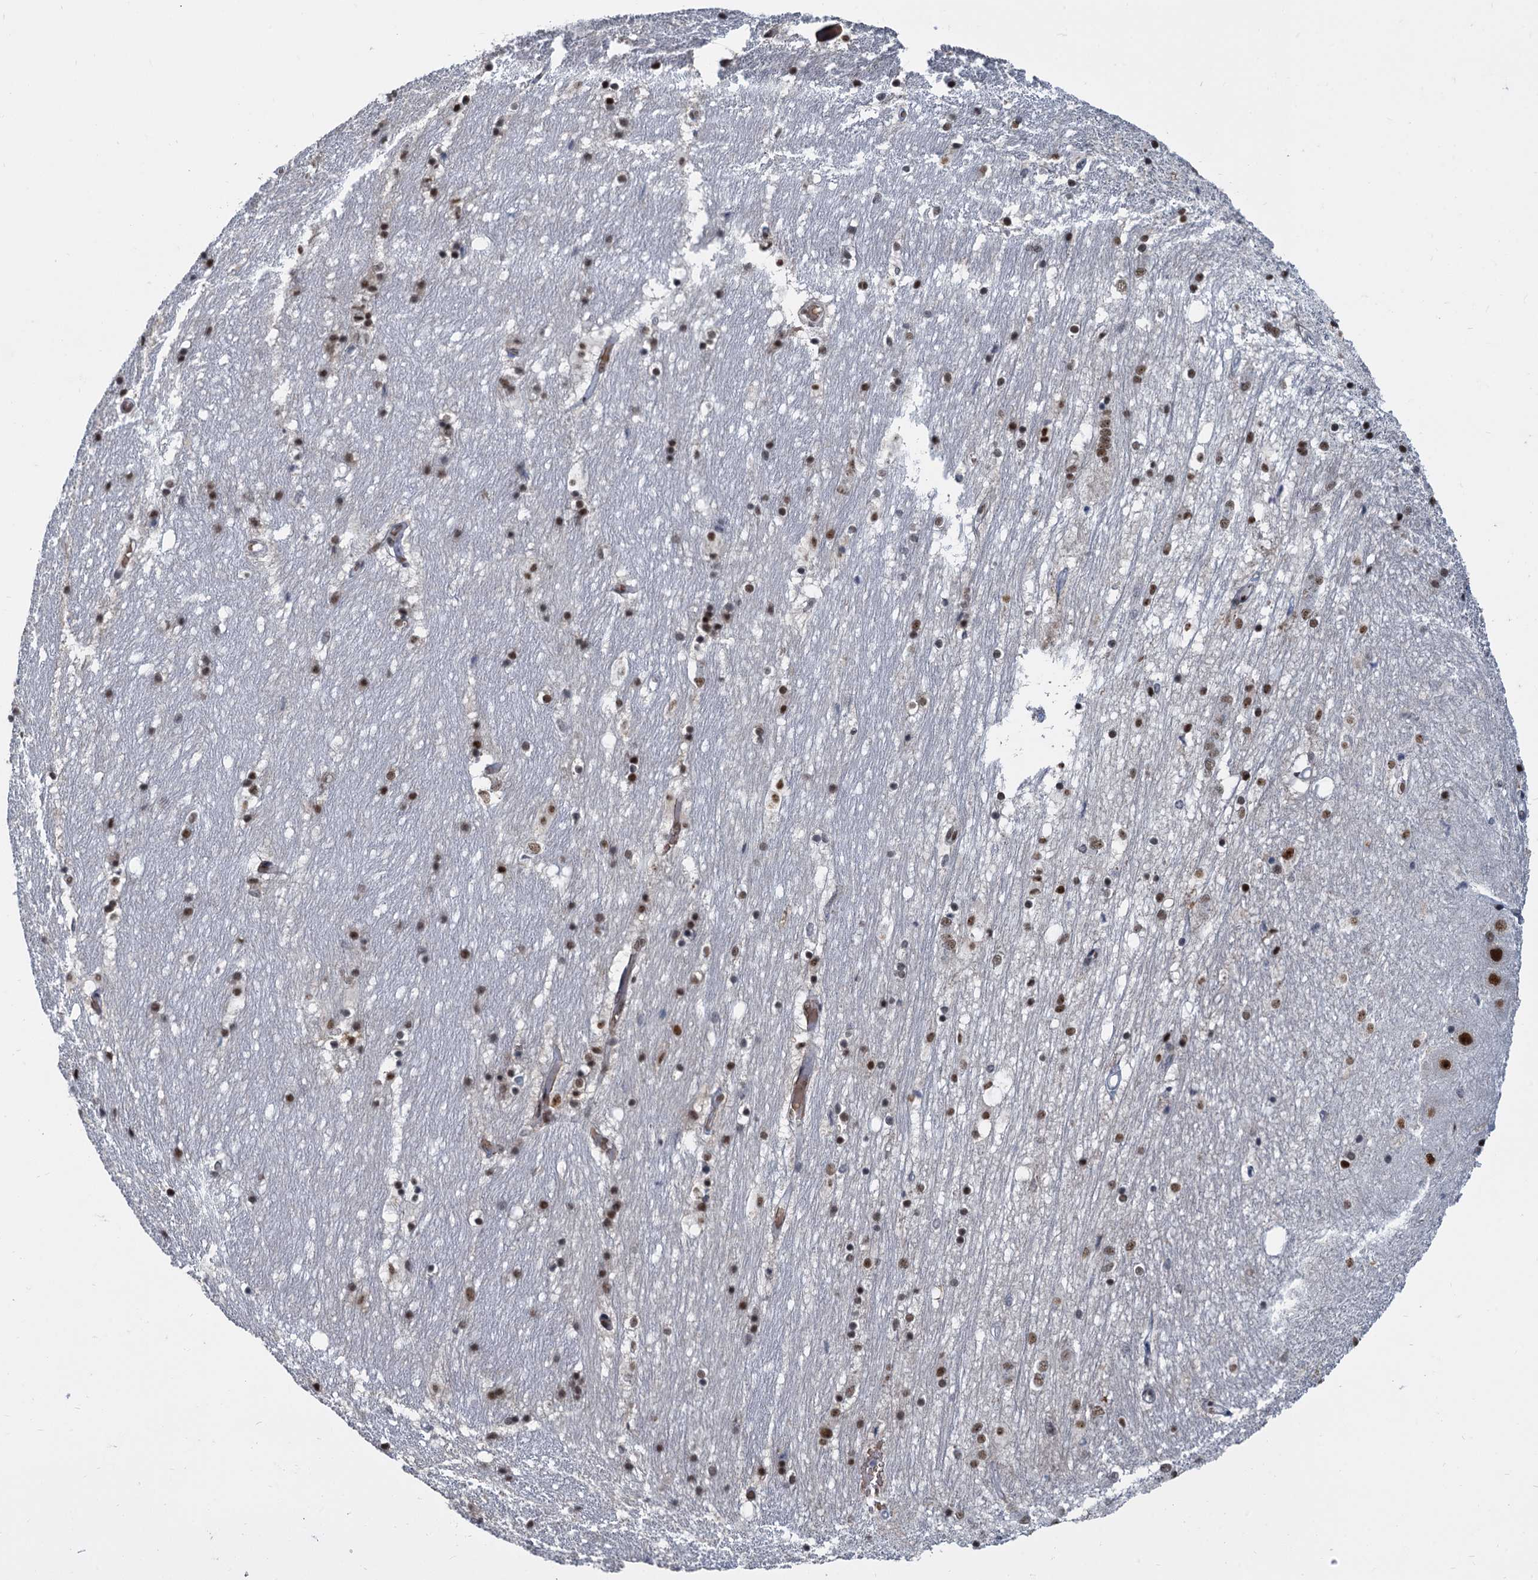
{"staining": {"intensity": "moderate", "quantity": "25%-75%", "location": "nuclear"}, "tissue": "hippocampus", "cell_type": "Glial cells", "image_type": "normal", "snomed": [{"axis": "morphology", "description": "Normal tissue, NOS"}, {"axis": "topography", "description": "Hippocampus"}], "caption": "Immunohistochemistry image of normal hippocampus: human hippocampus stained using IHC displays medium levels of moderate protein expression localized specifically in the nuclear of glial cells, appearing as a nuclear brown color.", "gene": "RPRD1A", "patient": {"sex": "female", "age": 52}}